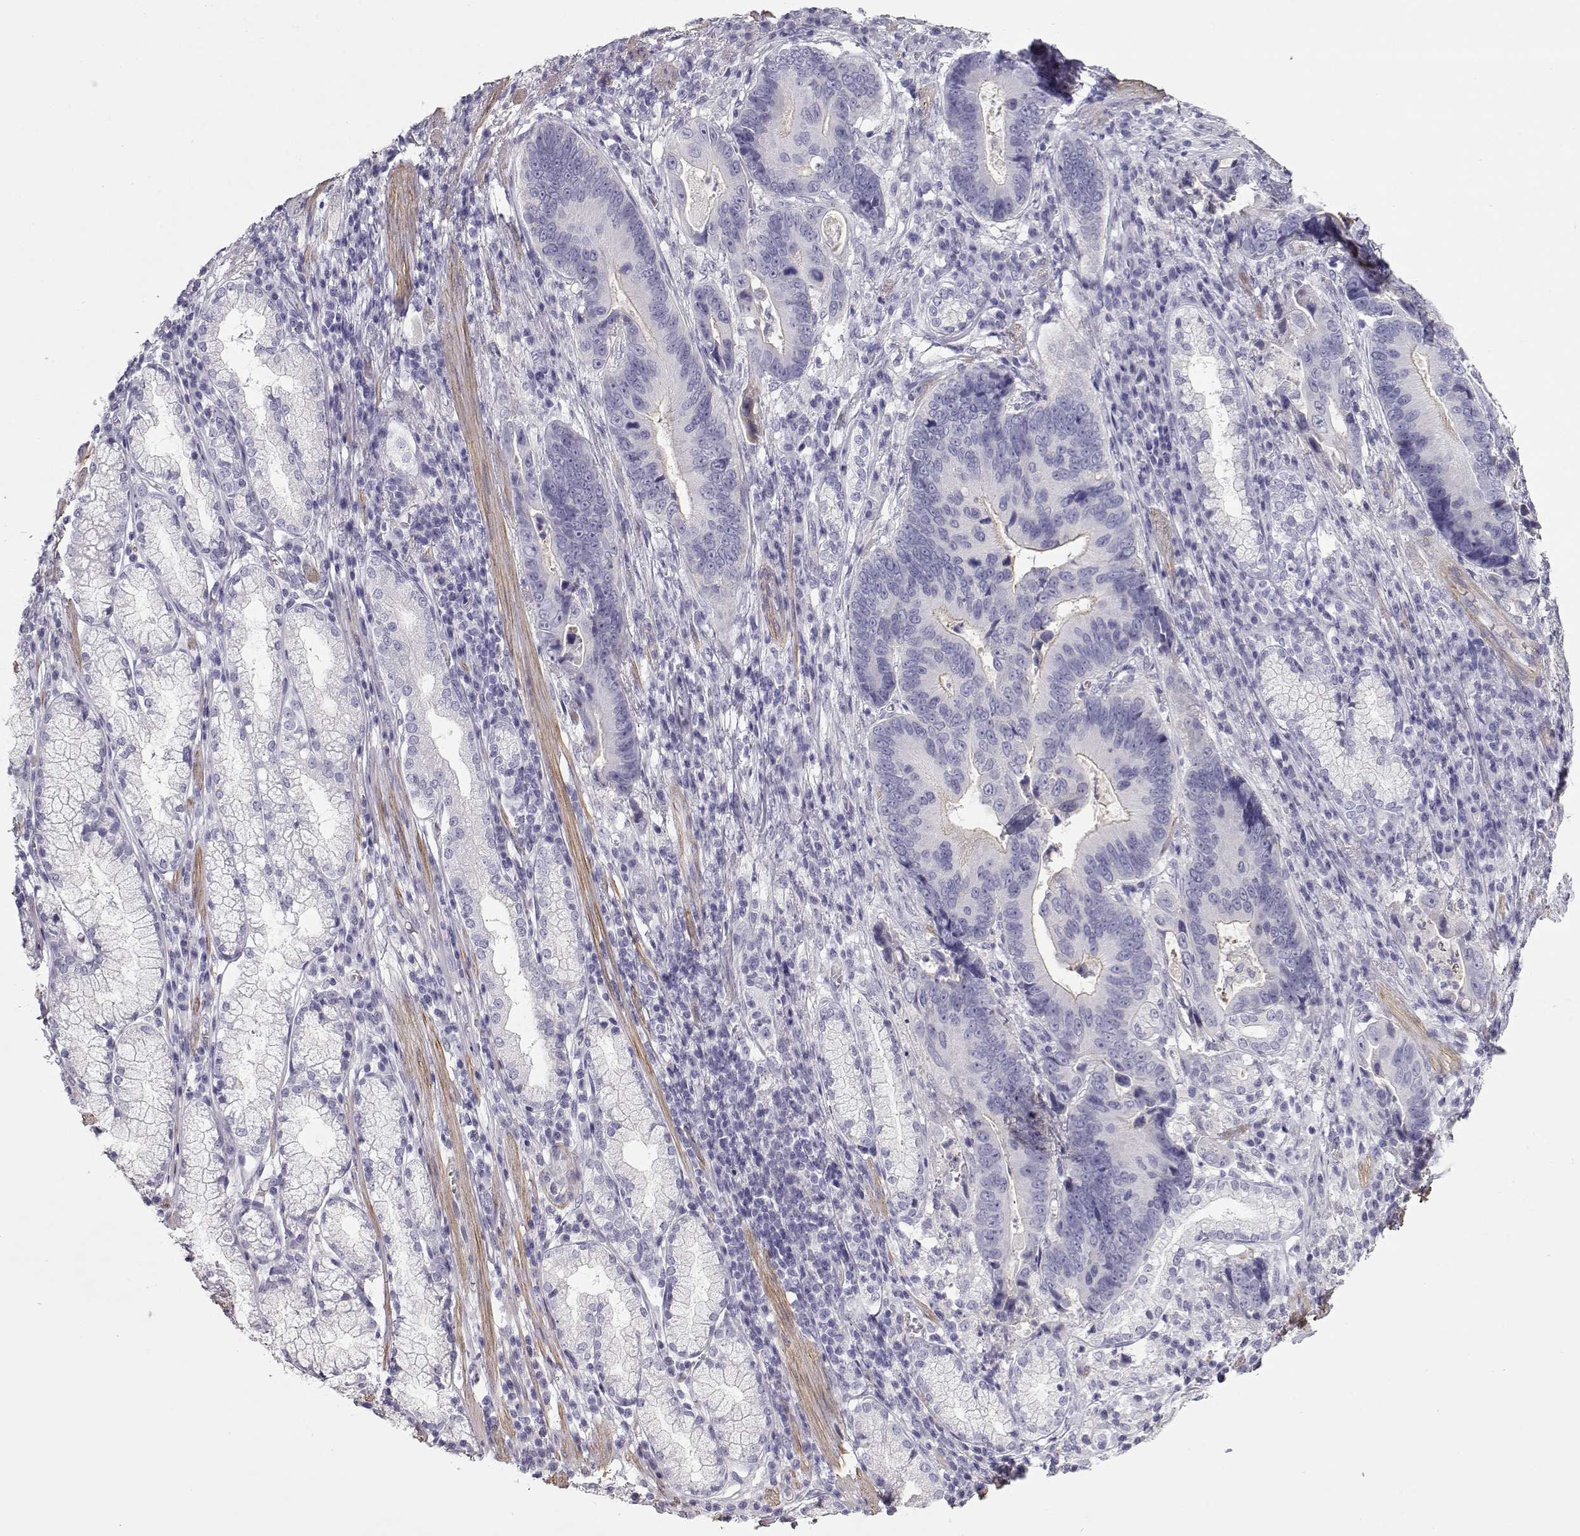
{"staining": {"intensity": "negative", "quantity": "none", "location": "none"}, "tissue": "stomach cancer", "cell_type": "Tumor cells", "image_type": "cancer", "snomed": [{"axis": "morphology", "description": "Adenocarcinoma, NOS"}, {"axis": "topography", "description": "Stomach"}], "caption": "Immunohistochemical staining of adenocarcinoma (stomach) shows no significant expression in tumor cells. The staining was performed using DAB to visualize the protein expression in brown, while the nuclei were stained in blue with hematoxylin (Magnification: 20x).", "gene": "SLITRK3", "patient": {"sex": "male", "age": 84}}